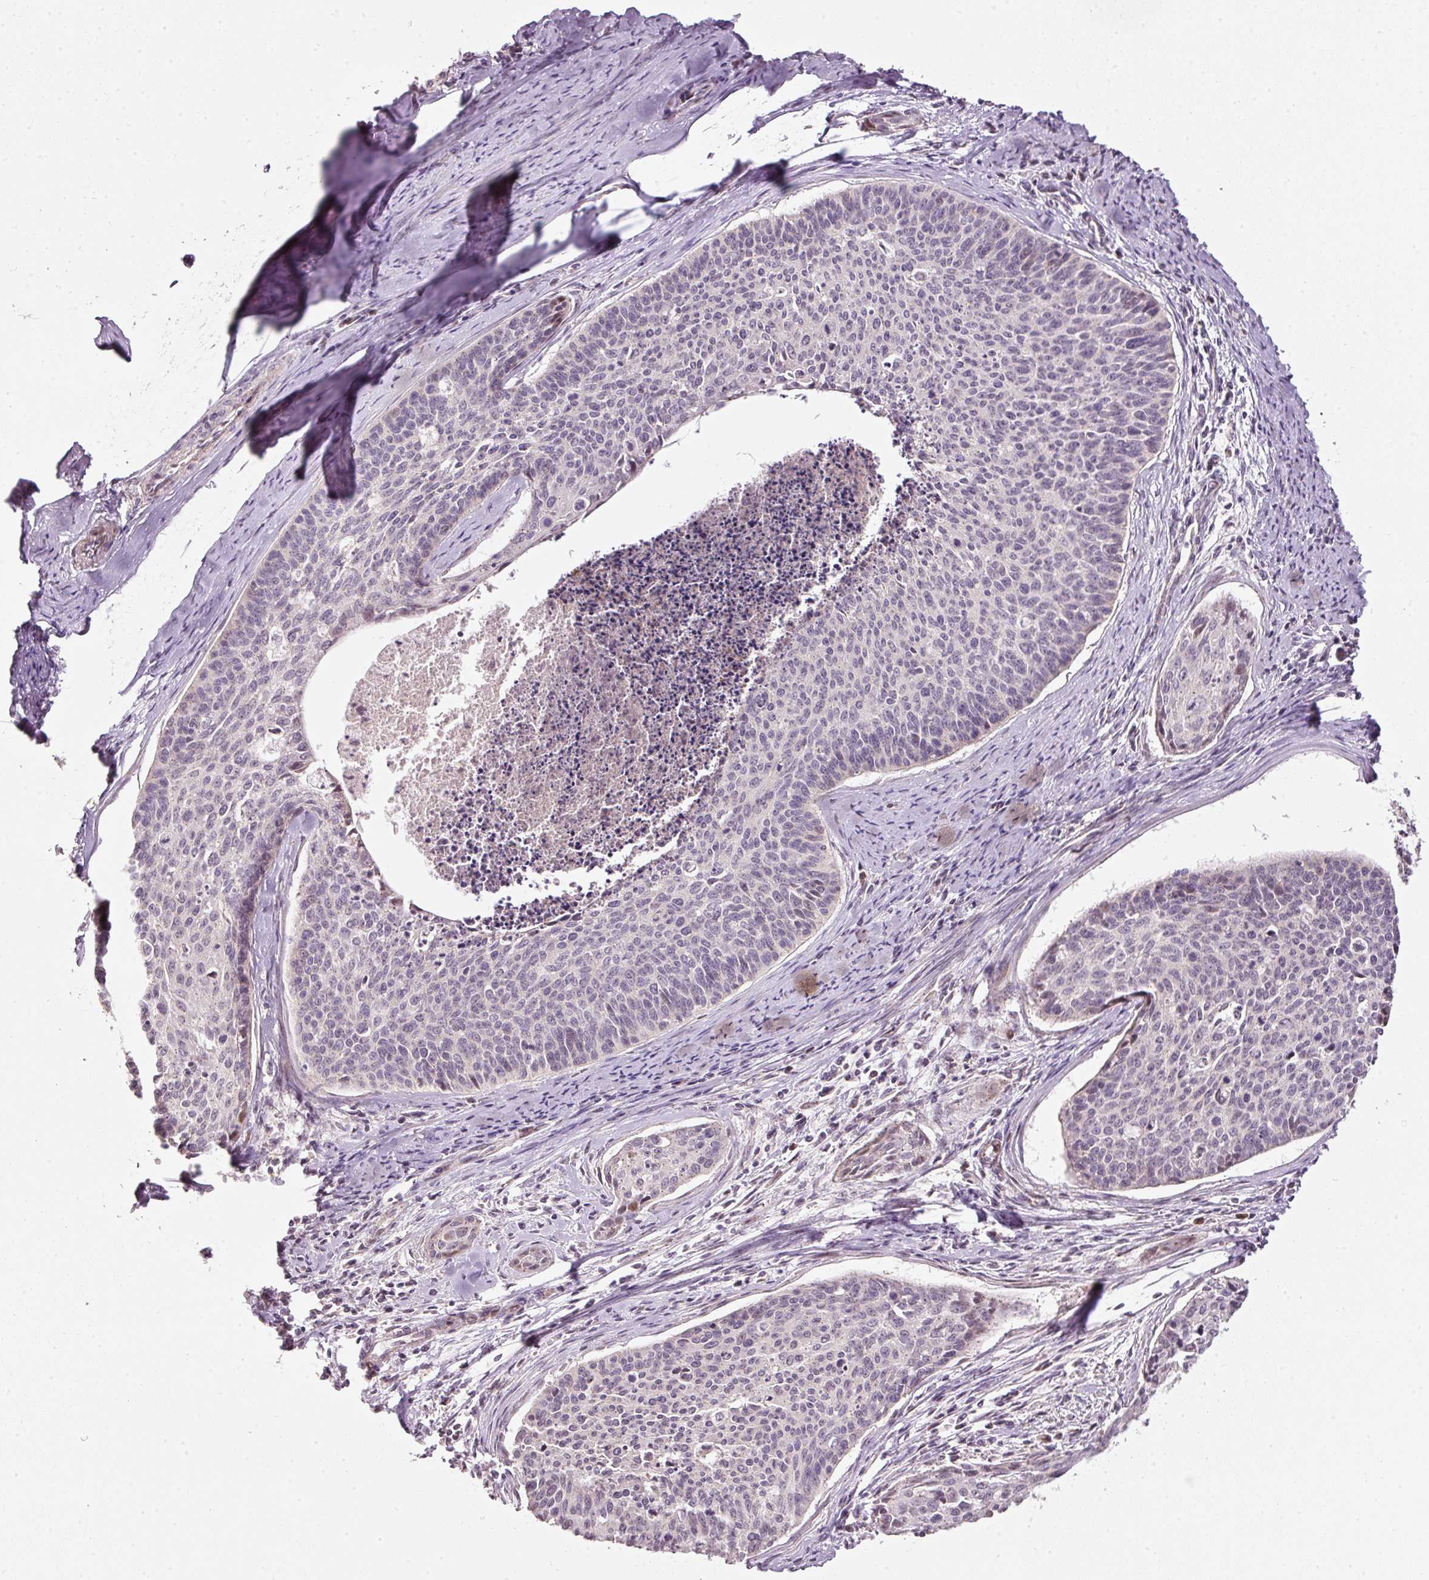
{"staining": {"intensity": "negative", "quantity": "none", "location": "none"}, "tissue": "cervical cancer", "cell_type": "Tumor cells", "image_type": "cancer", "snomed": [{"axis": "morphology", "description": "Squamous cell carcinoma, NOS"}, {"axis": "topography", "description": "Cervix"}], "caption": "Immunohistochemistry (IHC) image of neoplastic tissue: cervical squamous cell carcinoma stained with DAB (3,3'-diaminobenzidine) shows no significant protein expression in tumor cells.", "gene": "TOB2", "patient": {"sex": "female", "age": 55}}